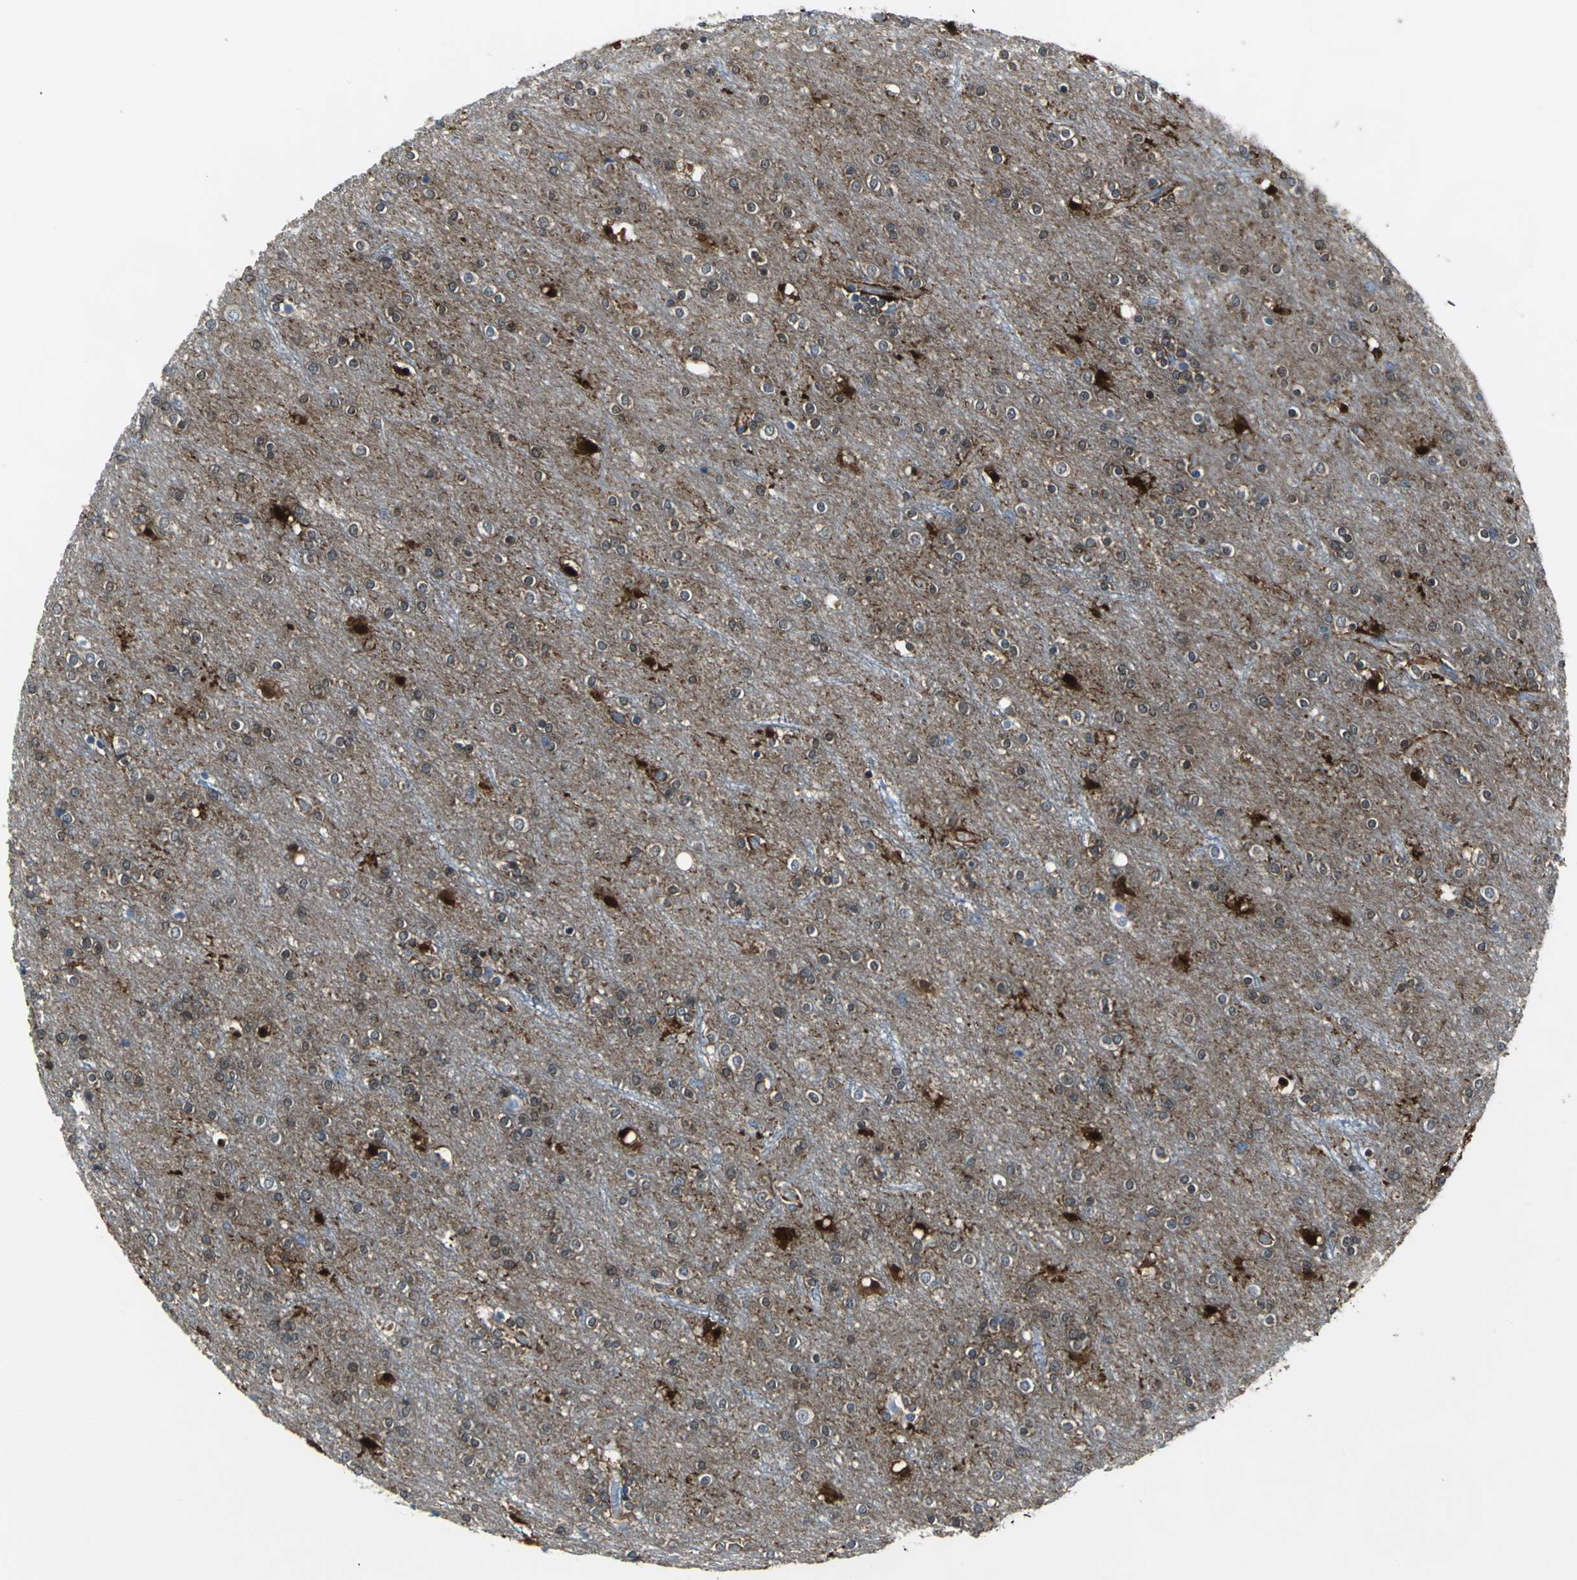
{"staining": {"intensity": "negative", "quantity": "none", "location": "none"}, "tissue": "cerebral cortex", "cell_type": "Endothelial cells", "image_type": "normal", "snomed": [{"axis": "morphology", "description": "Normal tissue, NOS"}, {"axis": "topography", "description": "Cerebral cortex"}], "caption": "This micrograph is of unremarkable cerebral cortex stained with immunohistochemistry to label a protein in brown with the nuclei are counter-stained blue. There is no positivity in endothelial cells.", "gene": "ENSG00000285130", "patient": {"sex": "female", "age": 54}}